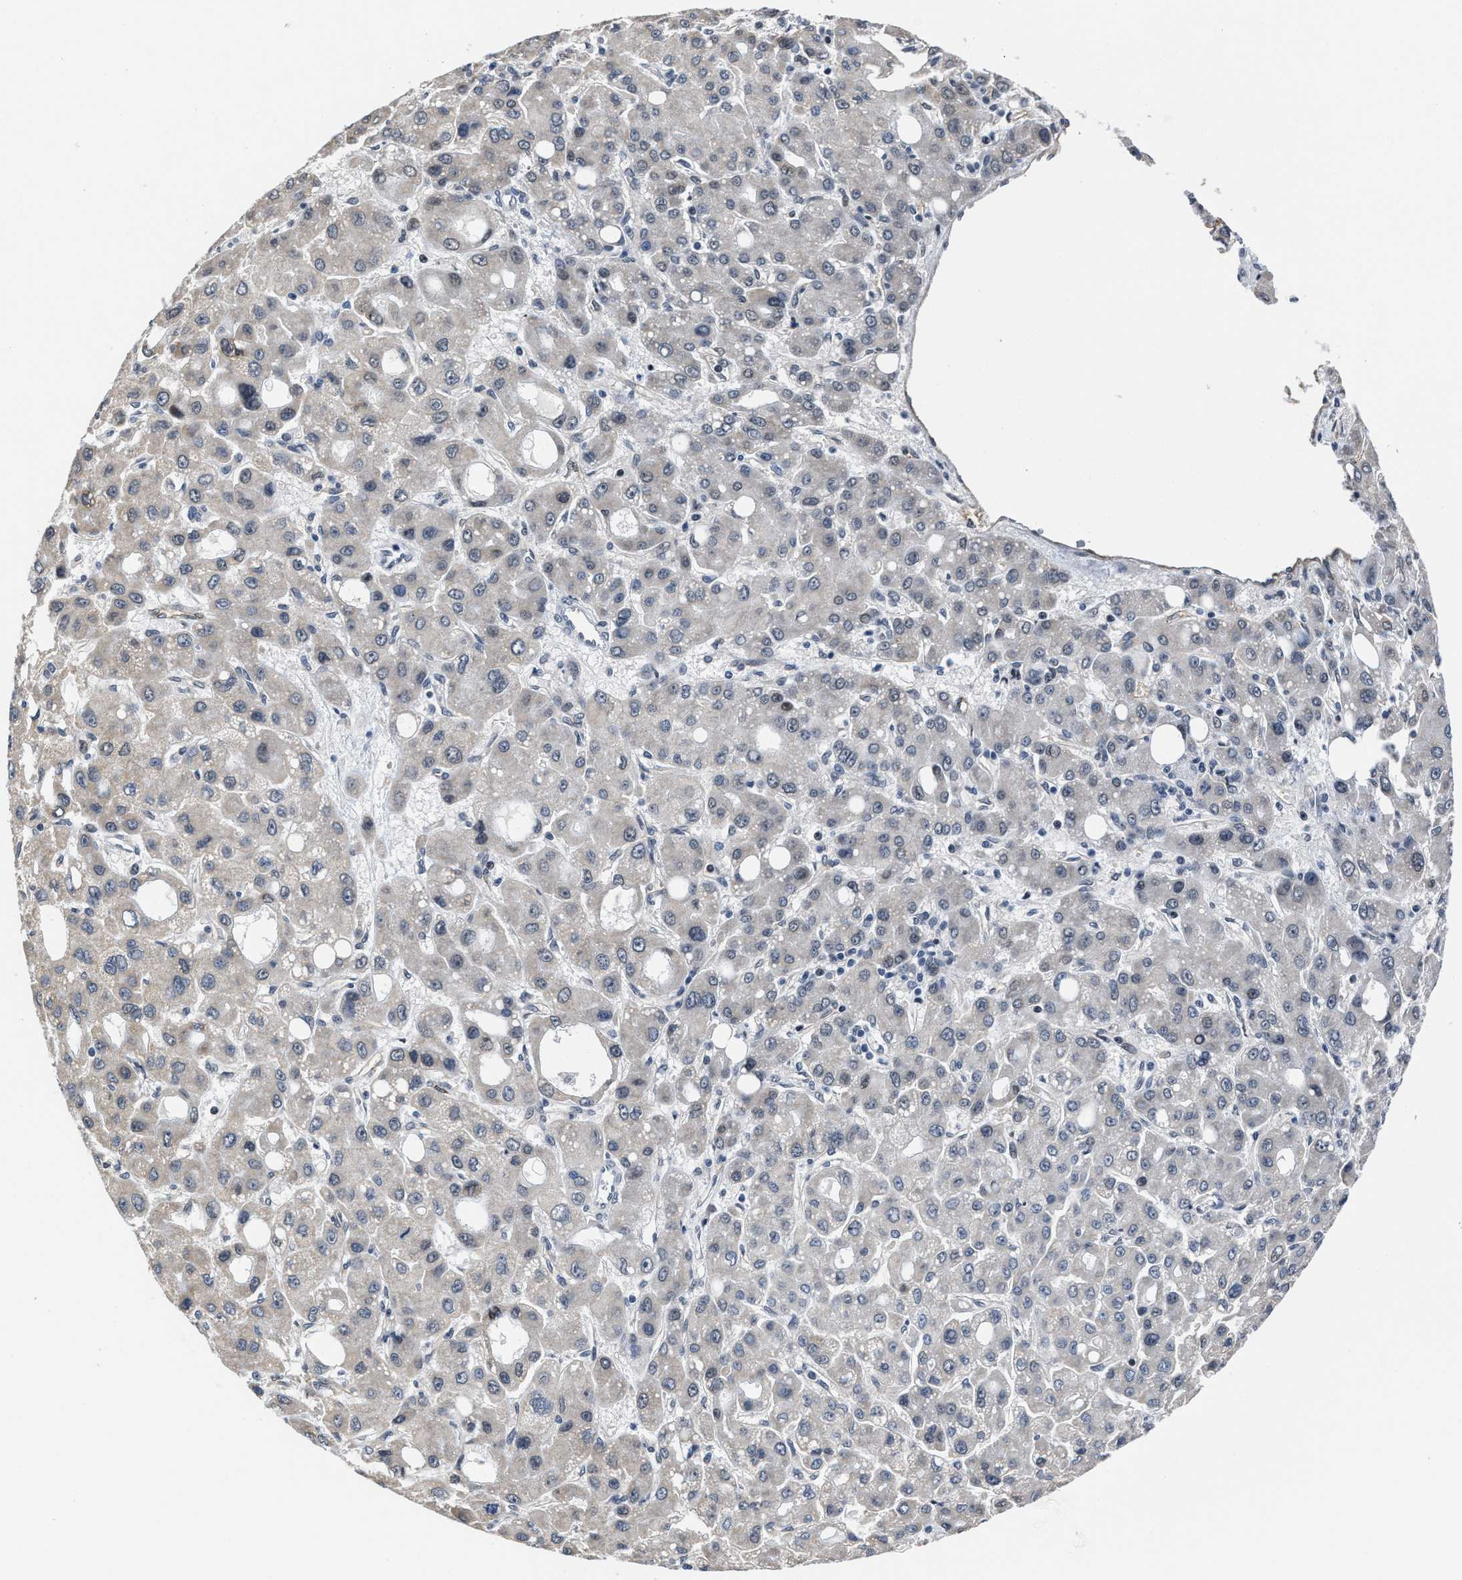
{"staining": {"intensity": "negative", "quantity": "none", "location": "none"}, "tissue": "liver cancer", "cell_type": "Tumor cells", "image_type": "cancer", "snomed": [{"axis": "morphology", "description": "Carcinoma, Hepatocellular, NOS"}, {"axis": "topography", "description": "Liver"}], "caption": "IHC histopathology image of hepatocellular carcinoma (liver) stained for a protein (brown), which shows no positivity in tumor cells.", "gene": "MARCKSL1", "patient": {"sex": "male", "age": 55}}